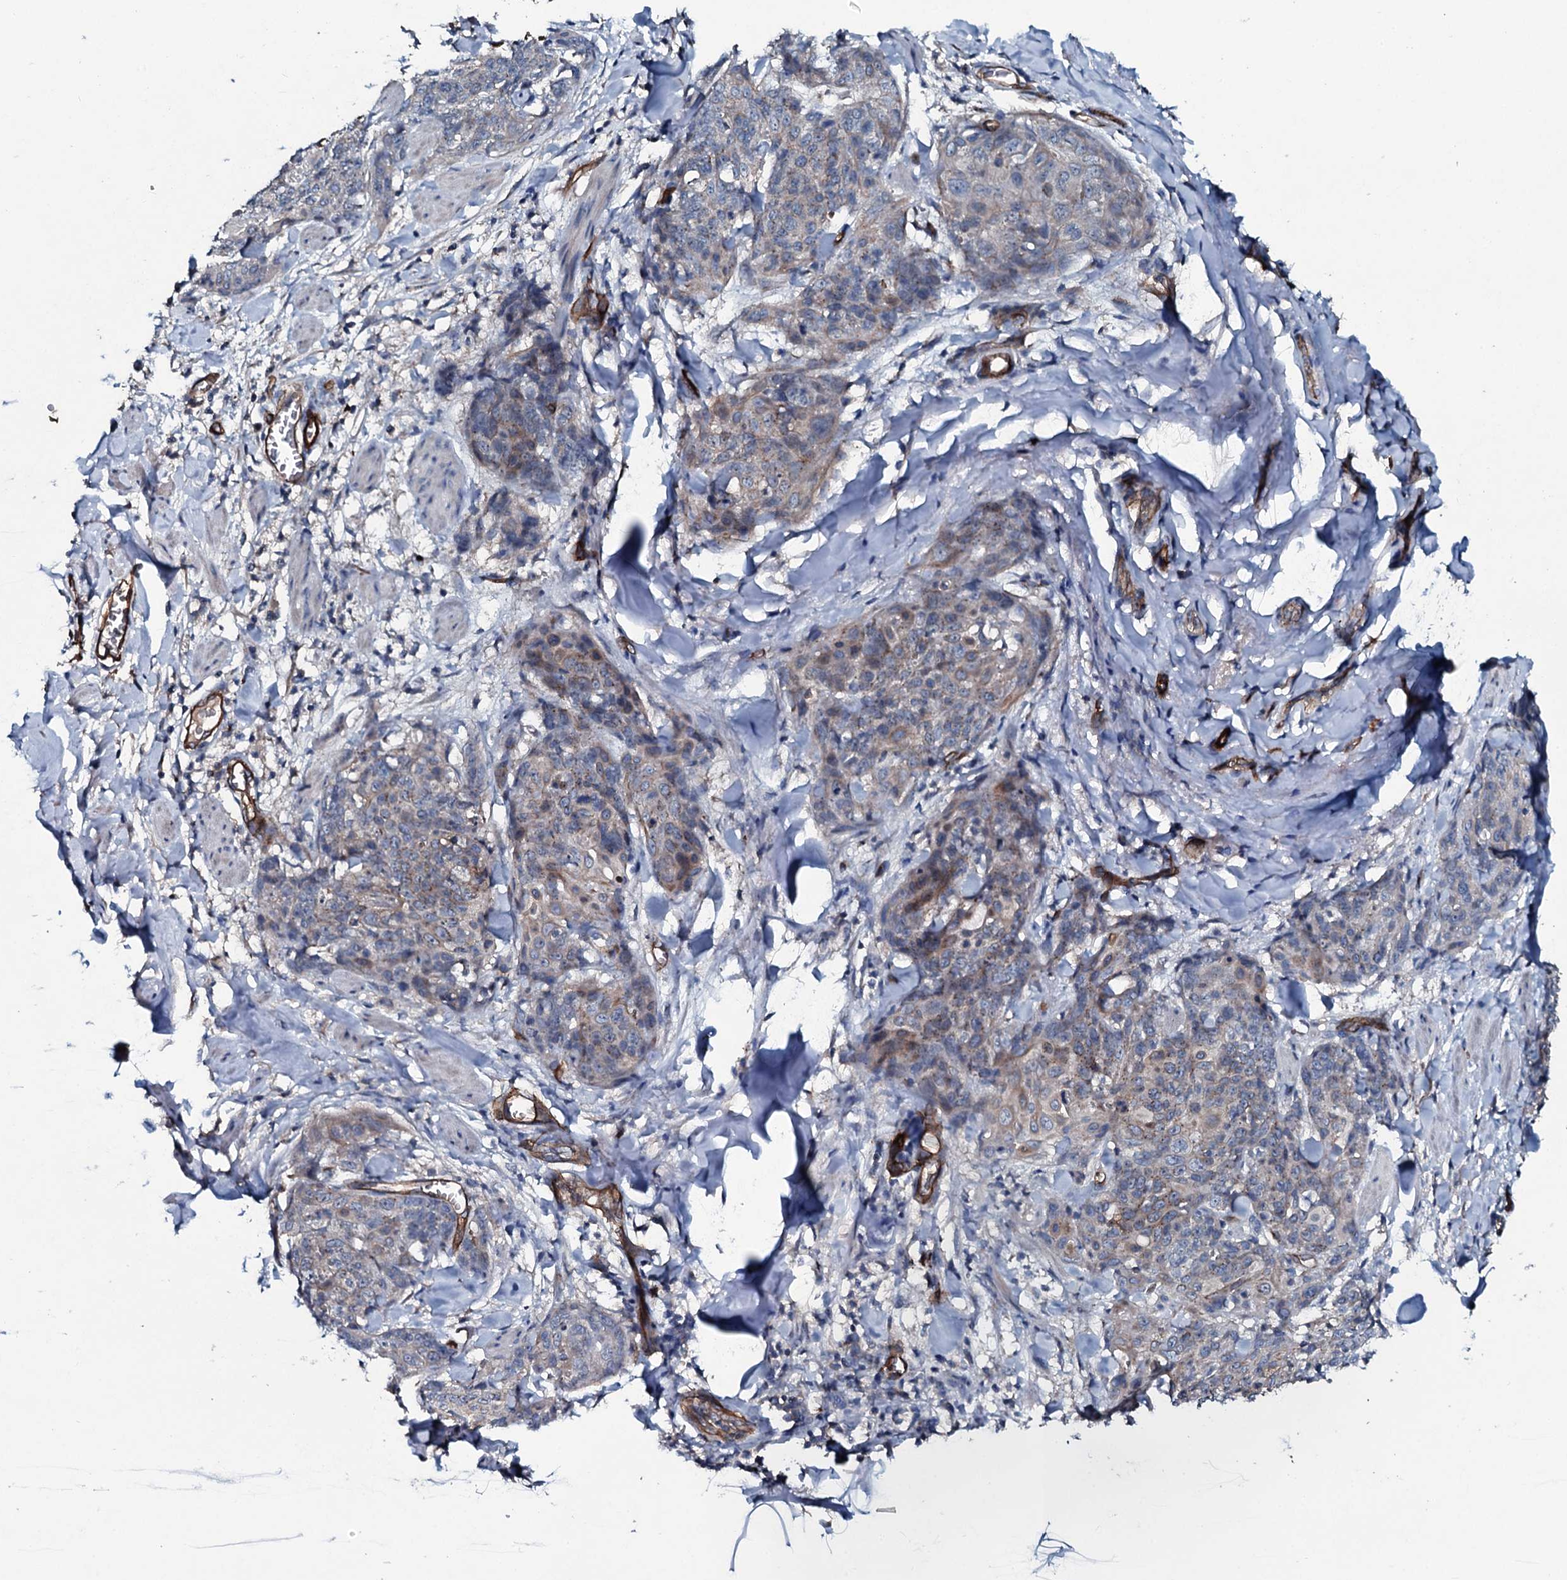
{"staining": {"intensity": "weak", "quantity": "25%-75%", "location": "cytoplasmic/membranous"}, "tissue": "skin cancer", "cell_type": "Tumor cells", "image_type": "cancer", "snomed": [{"axis": "morphology", "description": "Squamous cell carcinoma, NOS"}, {"axis": "topography", "description": "Skin"}, {"axis": "topography", "description": "Vulva"}], "caption": "A brown stain labels weak cytoplasmic/membranous positivity of a protein in skin cancer tumor cells. Nuclei are stained in blue.", "gene": "CLEC14A", "patient": {"sex": "female", "age": 85}}